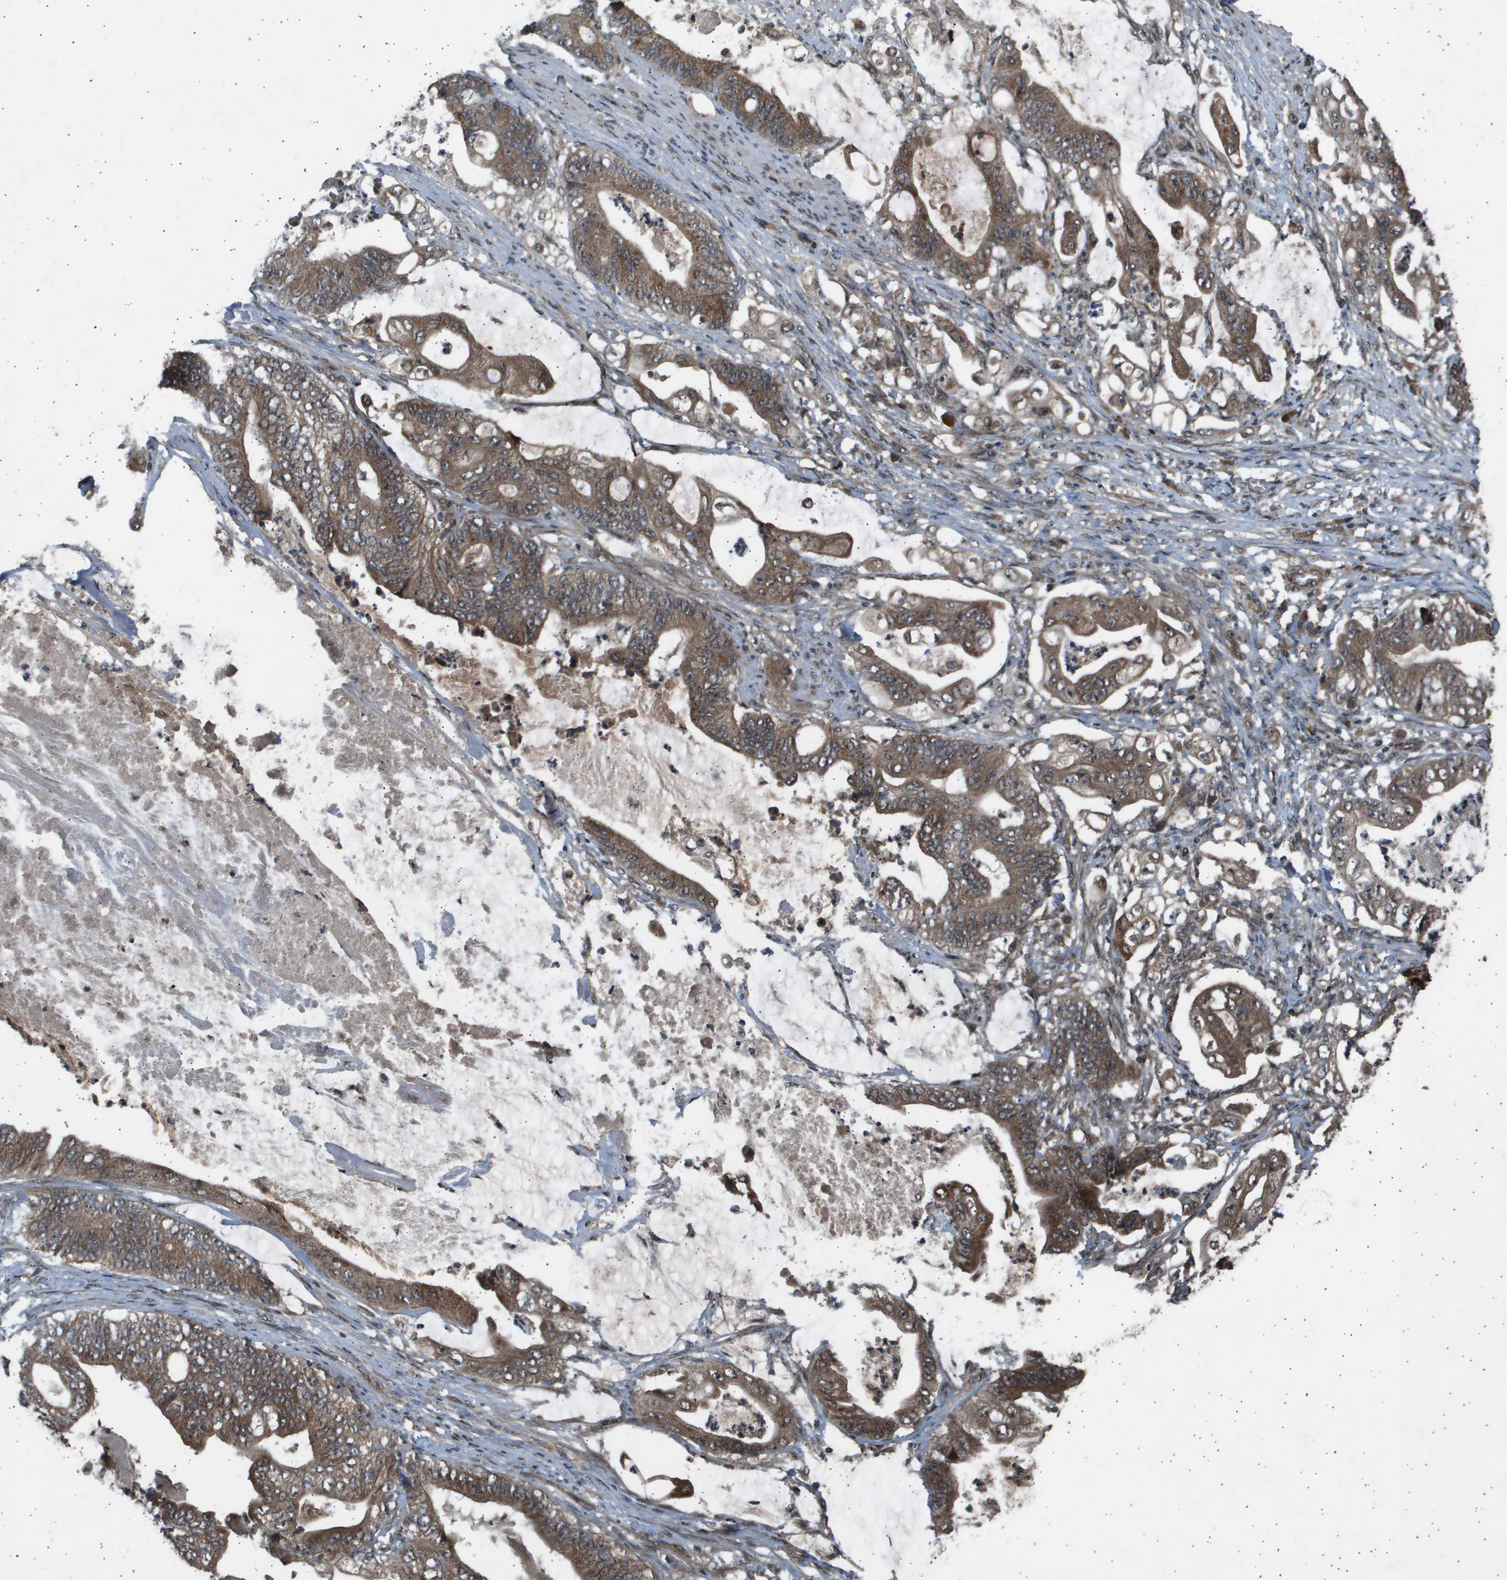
{"staining": {"intensity": "moderate", "quantity": ">75%", "location": "cytoplasmic/membranous"}, "tissue": "stomach cancer", "cell_type": "Tumor cells", "image_type": "cancer", "snomed": [{"axis": "morphology", "description": "Adenocarcinoma, NOS"}, {"axis": "topography", "description": "Stomach"}], "caption": "IHC histopathology image of stomach adenocarcinoma stained for a protein (brown), which exhibits medium levels of moderate cytoplasmic/membranous expression in approximately >75% of tumor cells.", "gene": "TNRC6A", "patient": {"sex": "female", "age": 73}}